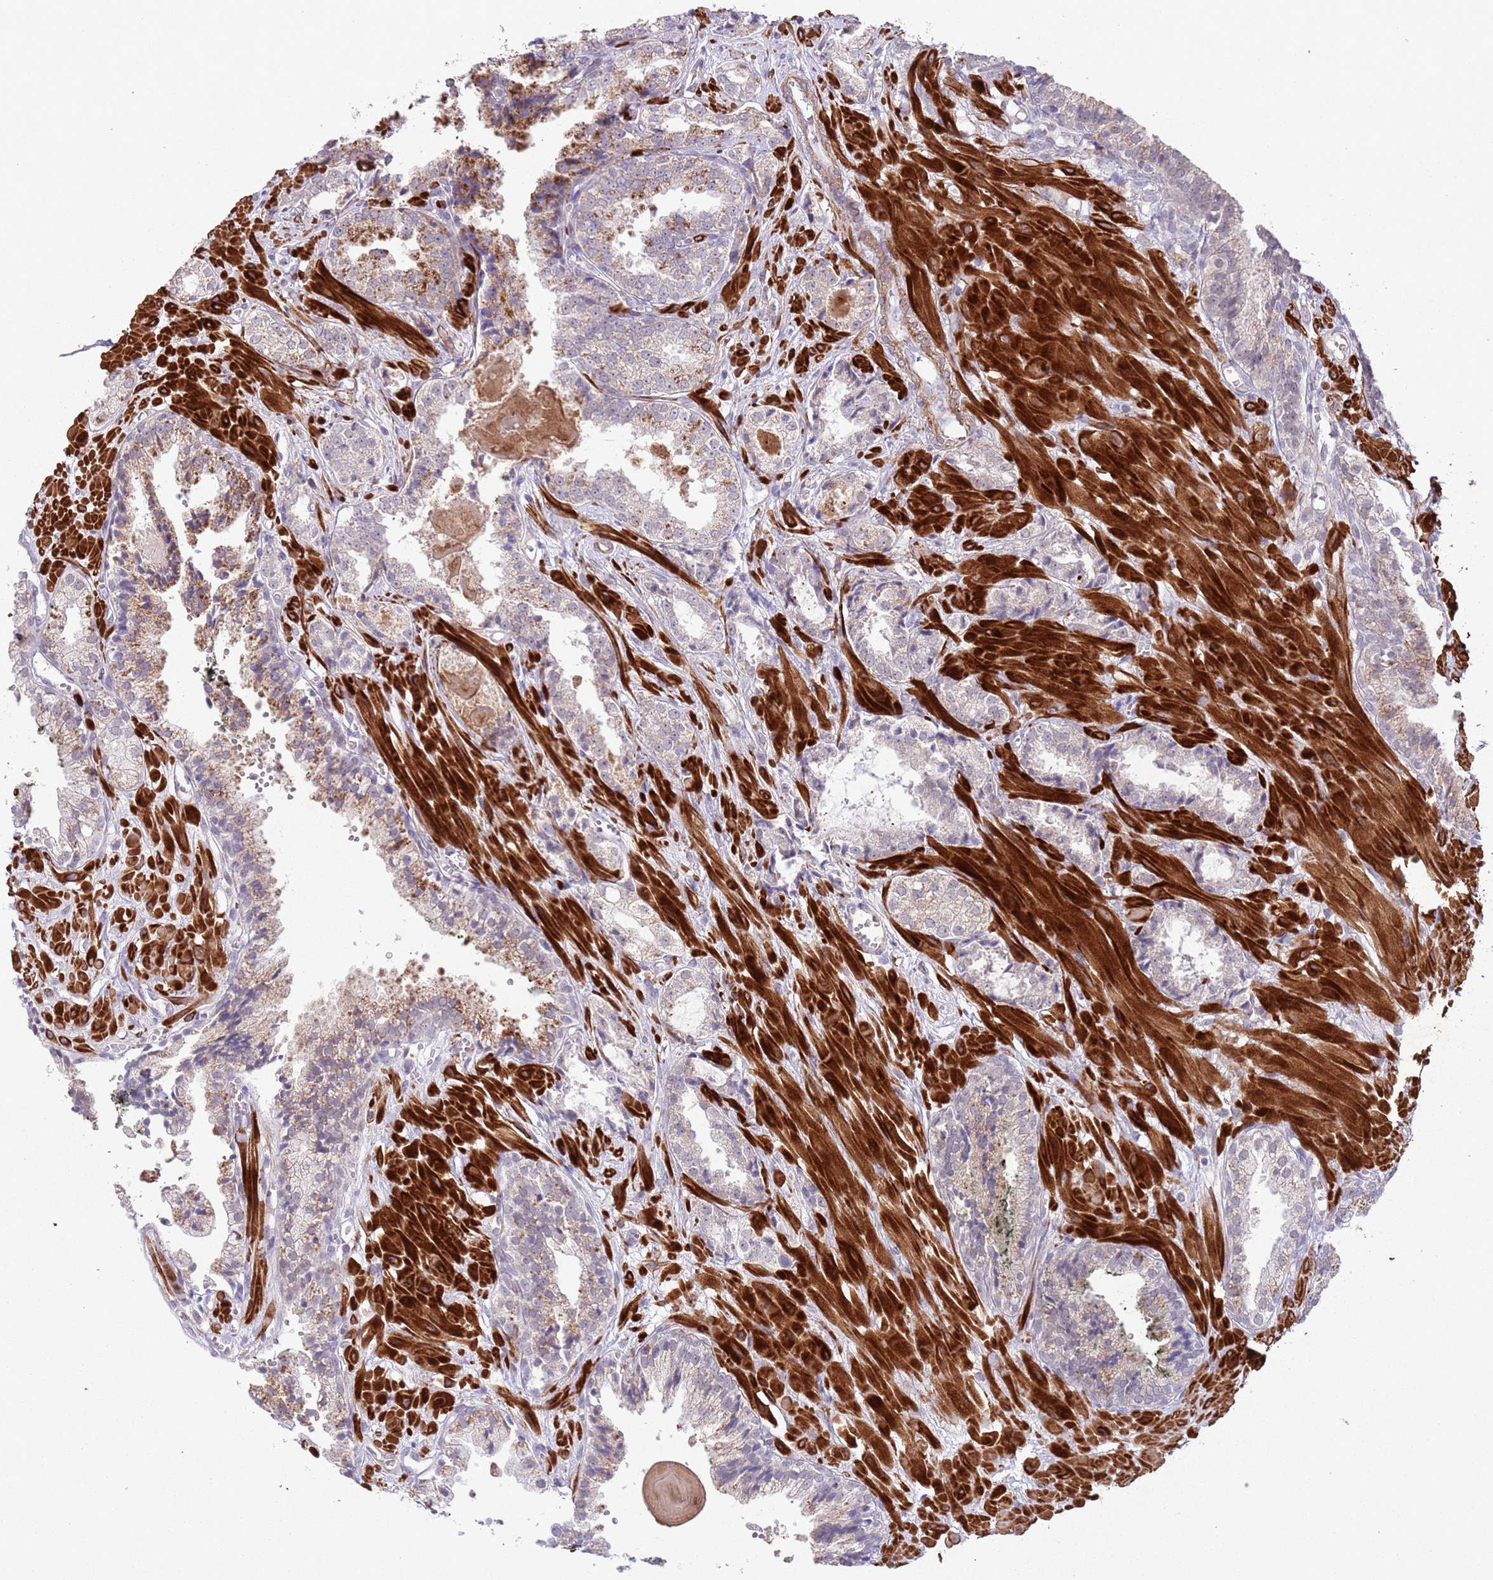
{"staining": {"intensity": "moderate", "quantity": "<25%", "location": "cytoplasmic/membranous"}, "tissue": "prostate cancer", "cell_type": "Tumor cells", "image_type": "cancer", "snomed": [{"axis": "morphology", "description": "Adenocarcinoma, High grade"}, {"axis": "topography", "description": "Prostate"}], "caption": "Tumor cells display low levels of moderate cytoplasmic/membranous expression in about <25% of cells in adenocarcinoma (high-grade) (prostate).", "gene": "CCNI", "patient": {"sex": "male", "age": 71}}